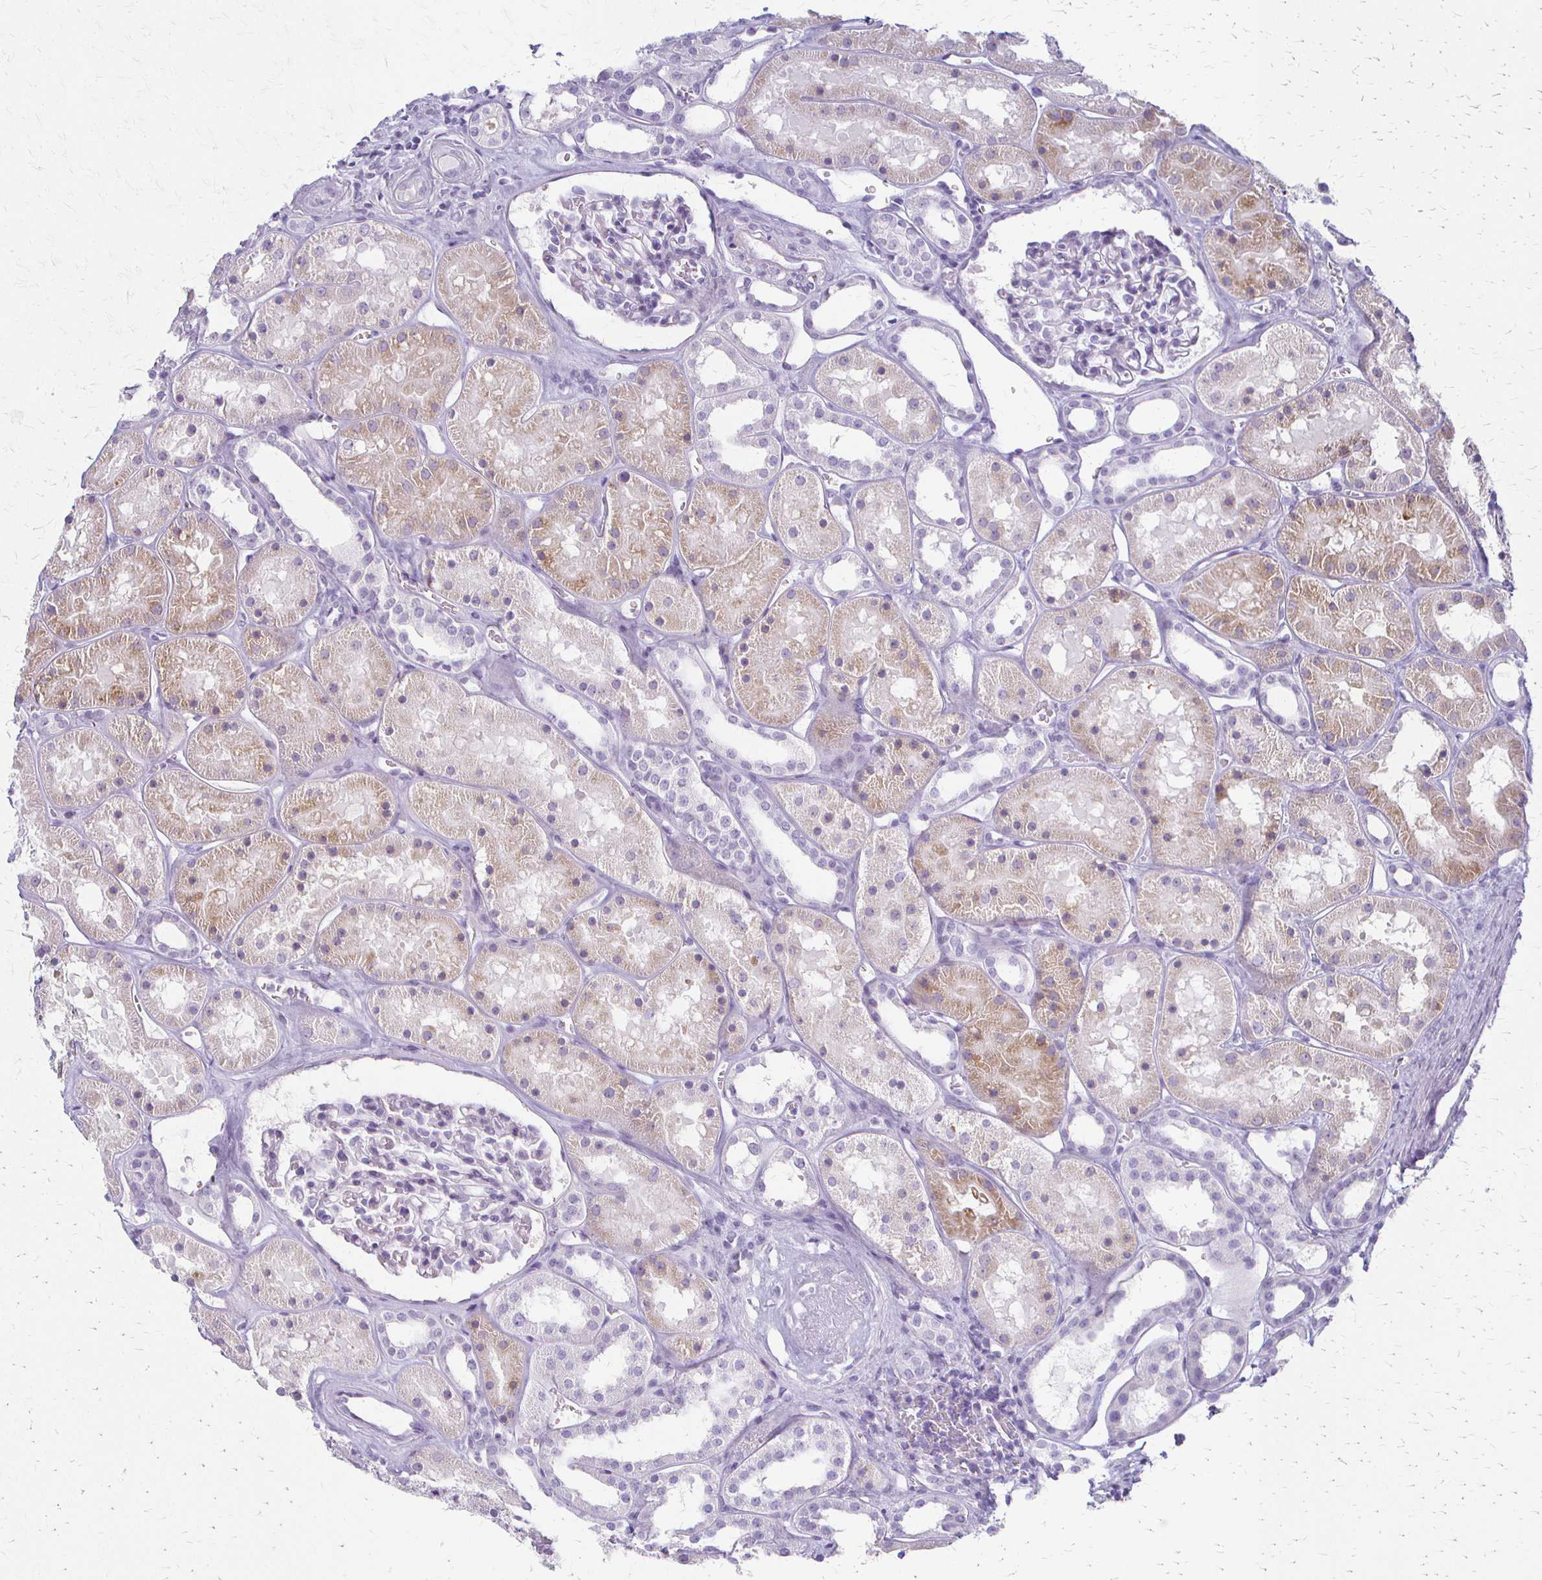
{"staining": {"intensity": "negative", "quantity": "none", "location": "none"}, "tissue": "kidney", "cell_type": "Cells in glomeruli", "image_type": "normal", "snomed": [{"axis": "morphology", "description": "Normal tissue, NOS"}, {"axis": "topography", "description": "Kidney"}], "caption": "Immunohistochemistry (IHC) image of benign human kidney stained for a protein (brown), which exhibits no expression in cells in glomeruli. (DAB immunohistochemistry with hematoxylin counter stain).", "gene": "ACP5", "patient": {"sex": "female", "age": 41}}